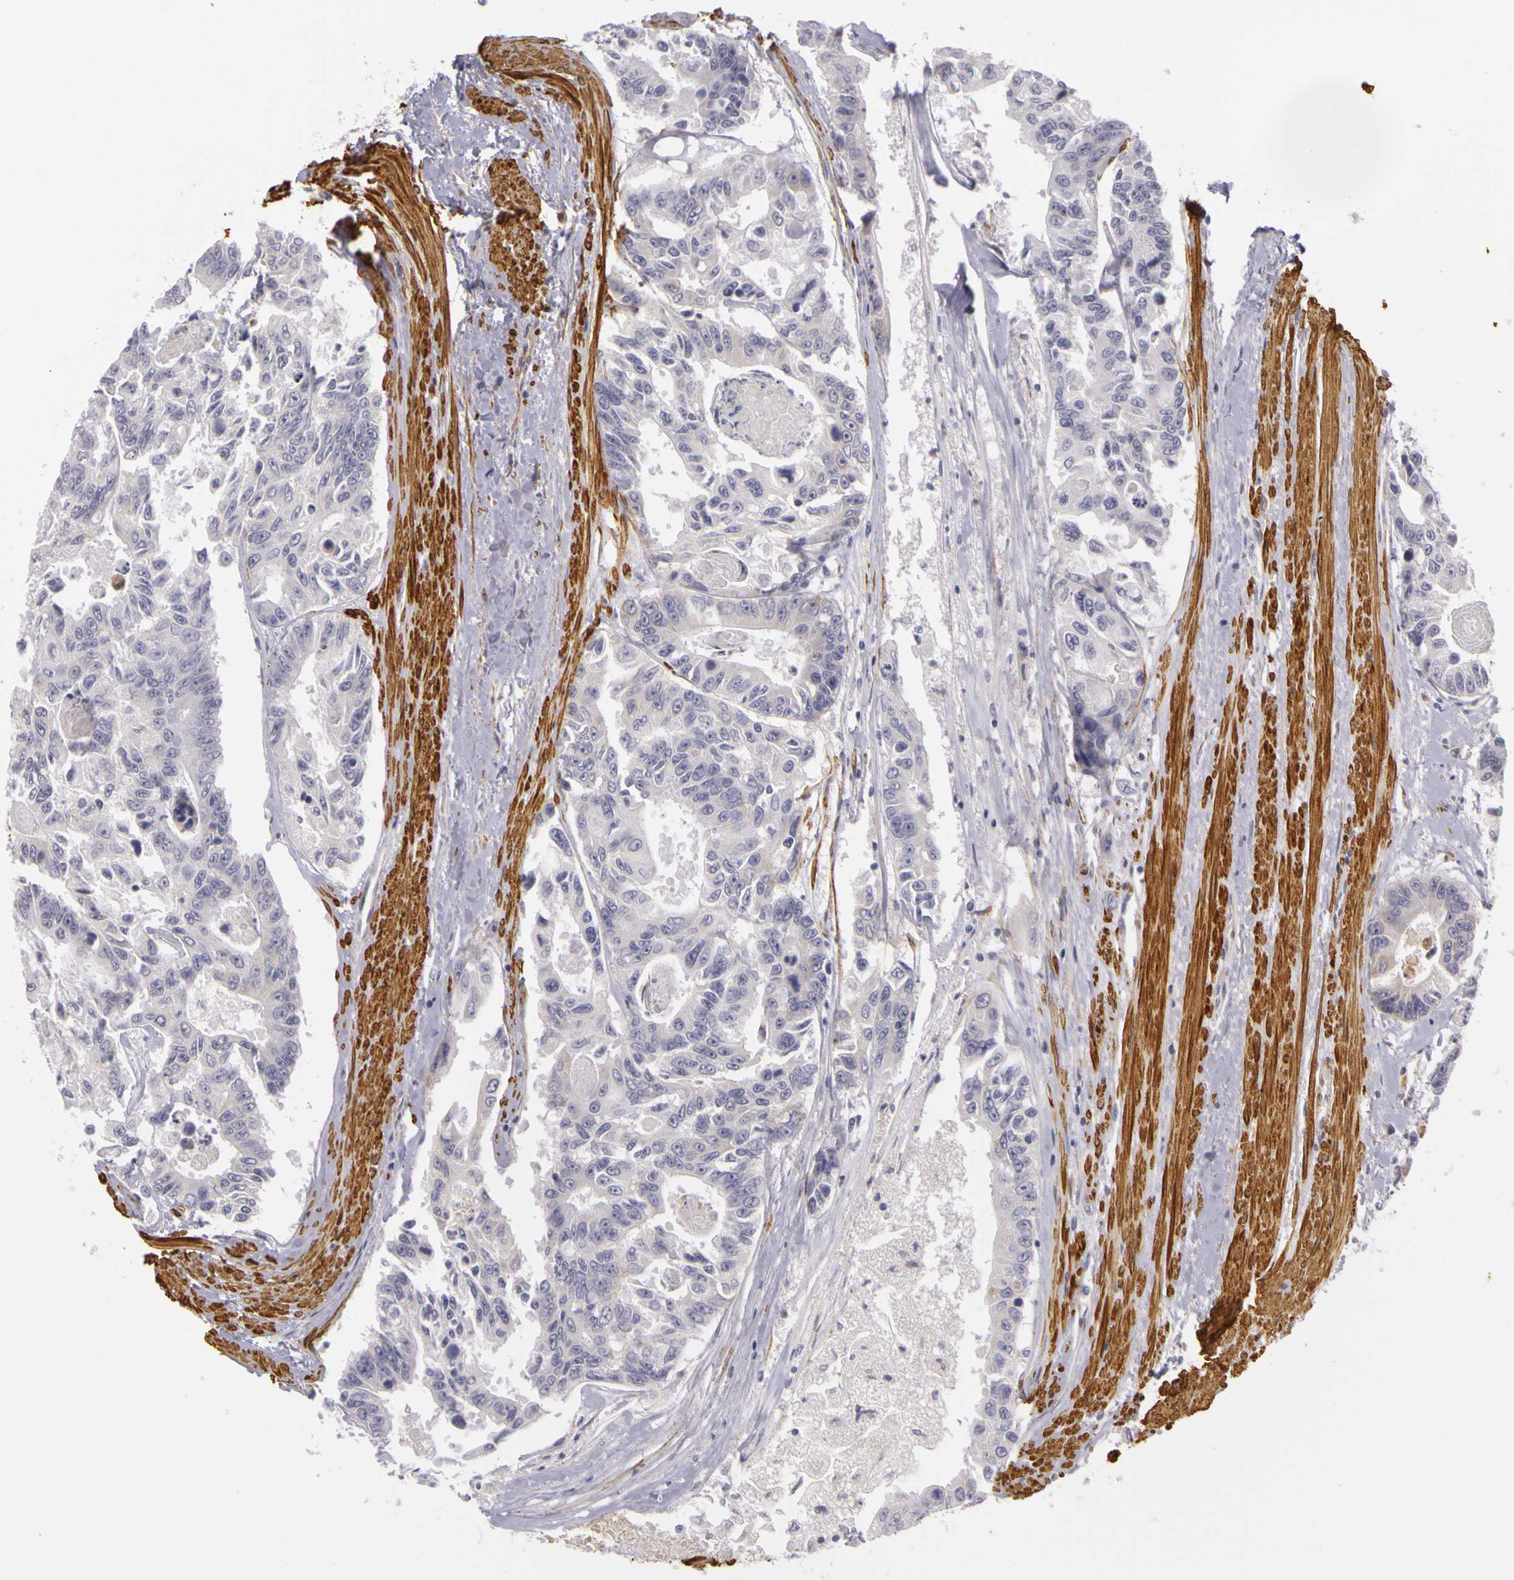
{"staining": {"intensity": "negative", "quantity": "none", "location": "none"}, "tissue": "colorectal cancer", "cell_type": "Tumor cells", "image_type": "cancer", "snomed": [{"axis": "morphology", "description": "Adenocarcinoma, NOS"}, {"axis": "topography", "description": "Colon"}], "caption": "There is no significant expression in tumor cells of colorectal cancer (adenocarcinoma). (IHC, brightfield microscopy, high magnification).", "gene": "CNTN2", "patient": {"sex": "female", "age": 86}}